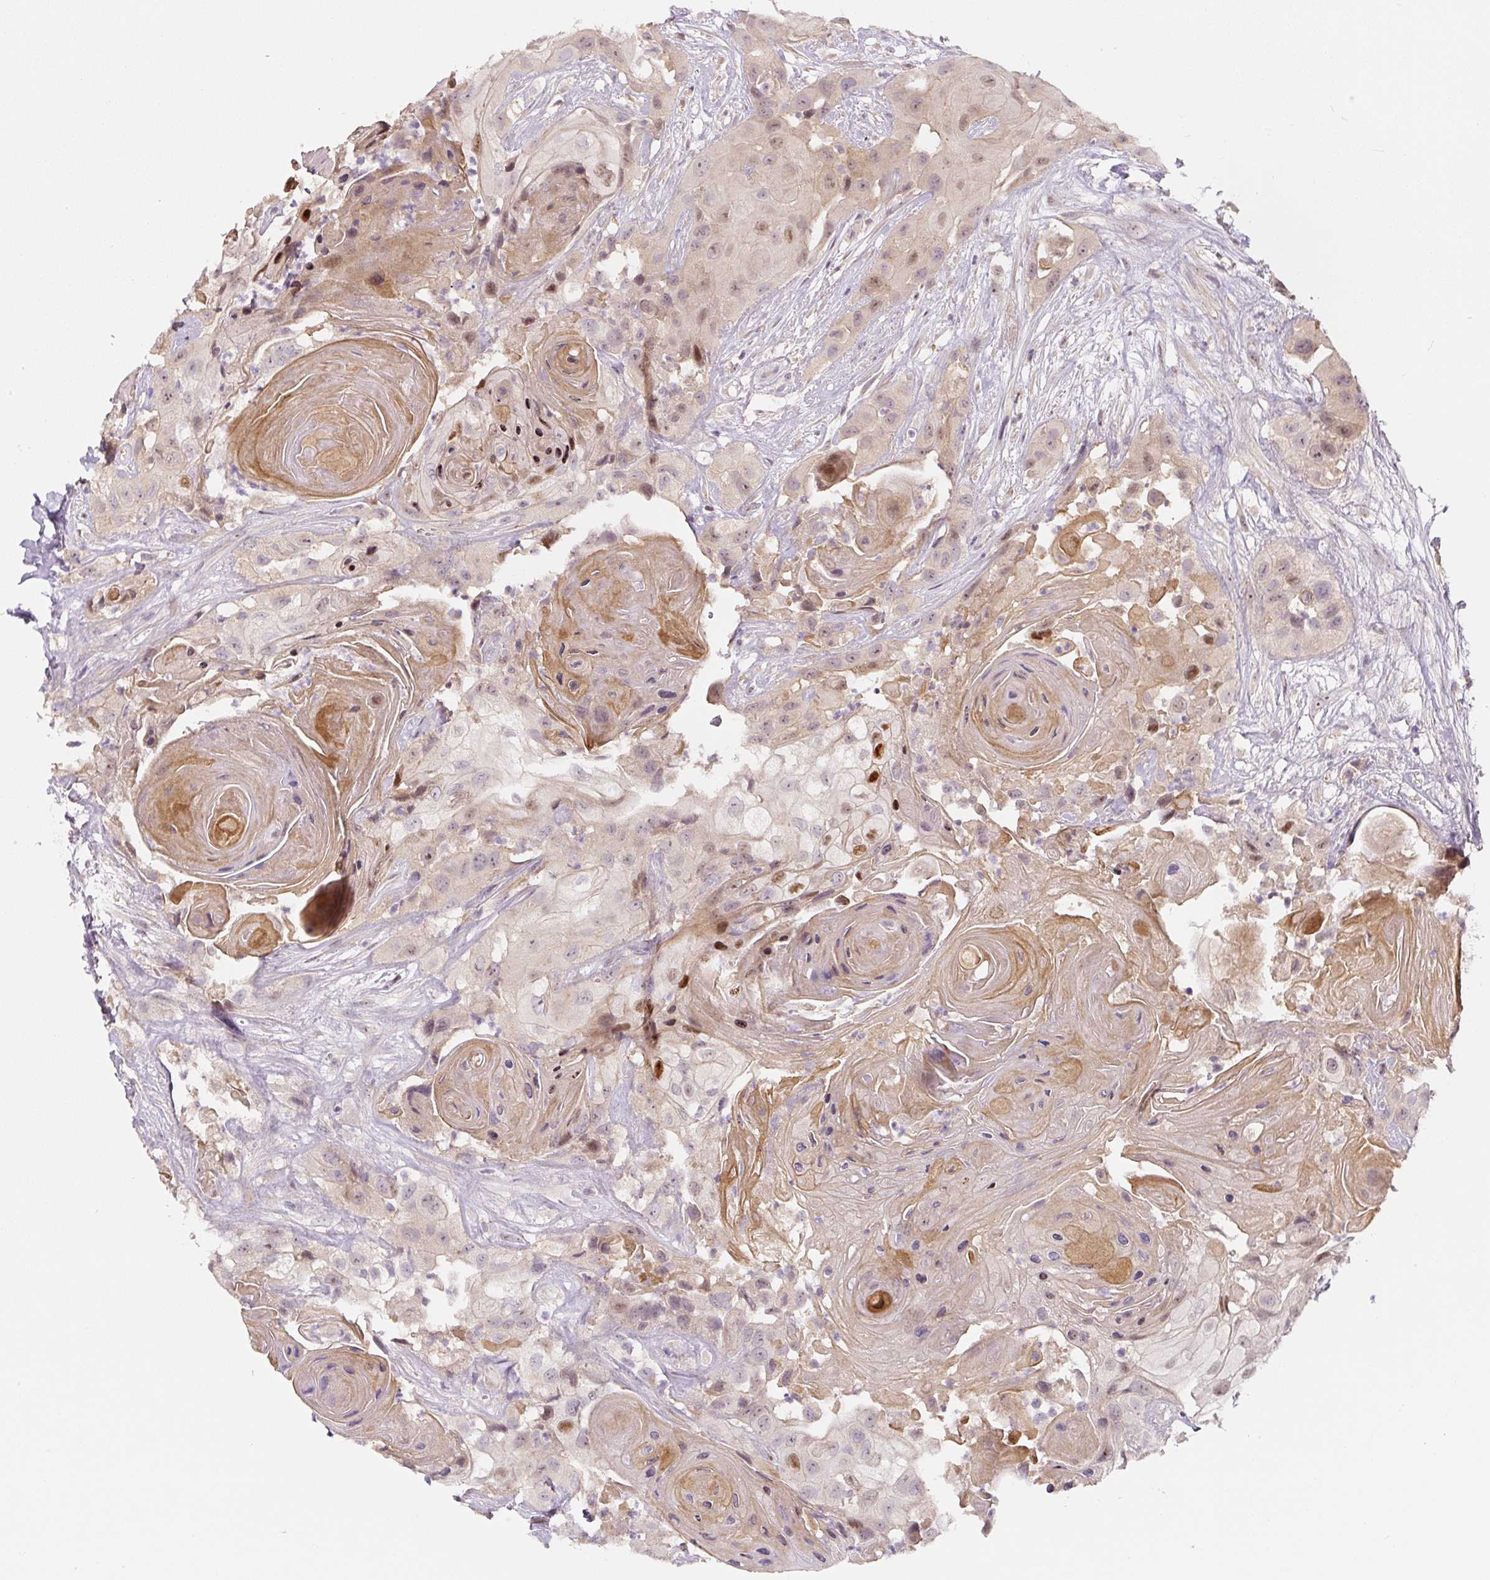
{"staining": {"intensity": "weak", "quantity": "<25%", "location": "cytoplasmic/membranous,nuclear"}, "tissue": "head and neck cancer", "cell_type": "Tumor cells", "image_type": "cancer", "snomed": [{"axis": "morphology", "description": "Squamous cell carcinoma, NOS"}, {"axis": "topography", "description": "Head-Neck"}], "caption": "High magnification brightfield microscopy of head and neck squamous cell carcinoma stained with DAB (3,3'-diaminobenzidine) (brown) and counterstained with hematoxylin (blue): tumor cells show no significant expression.", "gene": "PWWP3B", "patient": {"sex": "male", "age": 83}}